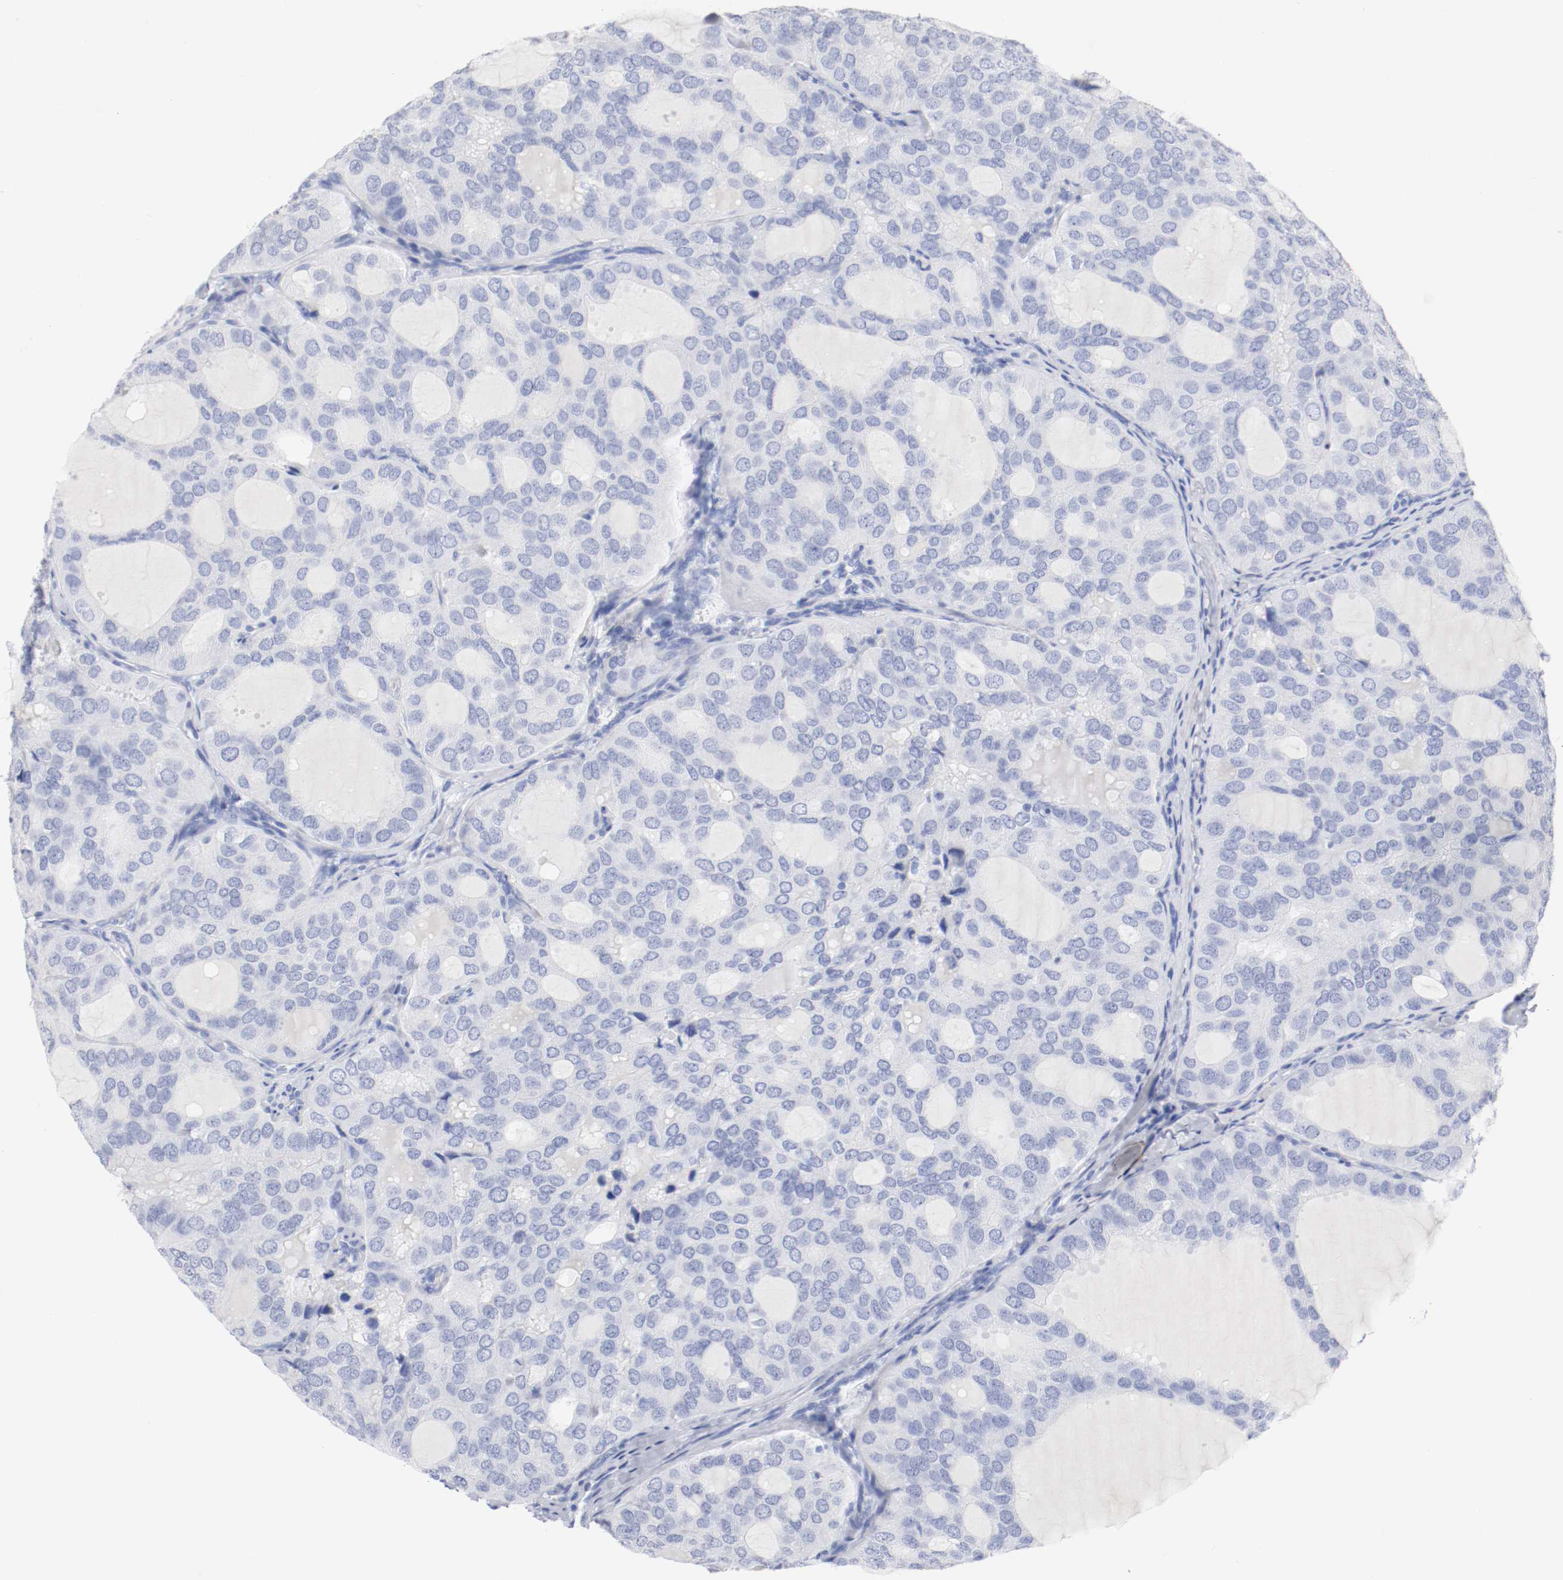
{"staining": {"intensity": "negative", "quantity": "none", "location": "none"}, "tissue": "thyroid cancer", "cell_type": "Tumor cells", "image_type": "cancer", "snomed": [{"axis": "morphology", "description": "Follicular adenoma carcinoma, NOS"}, {"axis": "topography", "description": "Thyroid gland"}], "caption": "There is no significant expression in tumor cells of thyroid follicular adenoma carcinoma. (DAB immunohistochemistry with hematoxylin counter stain).", "gene": "GAD1", "patient": {"sex": "male", "age": 75}}